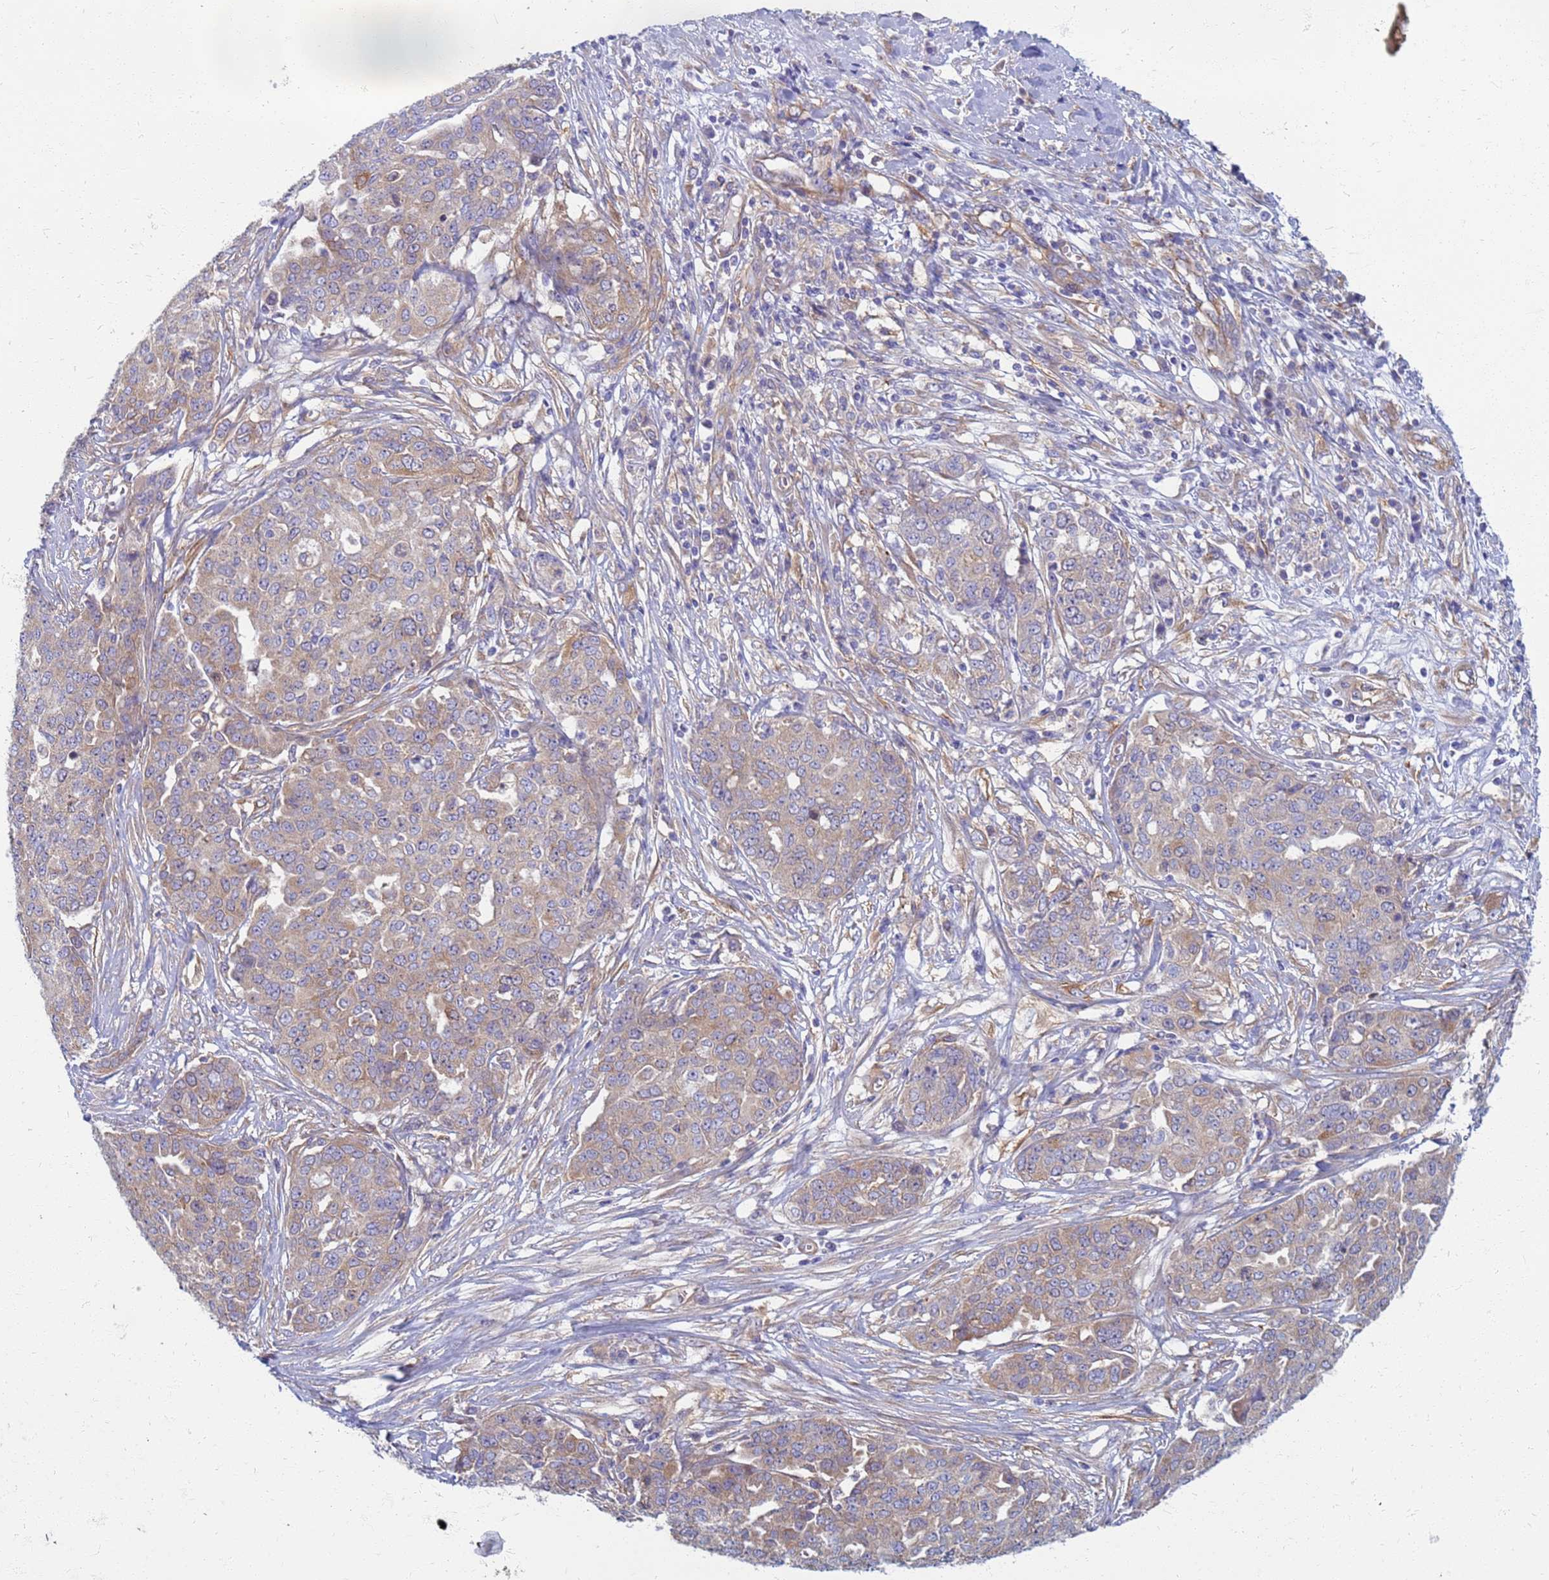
{"staining": {"intensity": "weak", "quantity": ">75%", "location": "cytoplasmic/membranous"}, "tissue": "ovarian cancer", "cell_type": "Tumor cells", "image_type": "cancer", "snomed": [{"axis": "morphology", "description": "Cystadenocarcinoma, serous, NOS"}, {"axis": "topography", "description": "Soft tissue"}, {"axis": "topography", "description": "Ovary"}], "caption": "Immunohistochemistry micrograph of neoplastic tissue: human serous cystadenocarcinoma (ovarian) stained using immunohistochemistry shows low levels of weak protein expression localized specifically in the cytoplasmic/membranous of tumor cells, appearing as a cytoplasmic/membranous brown color.", "gene": "EEA1", "patient": {"sex": "female", "age": 57}}